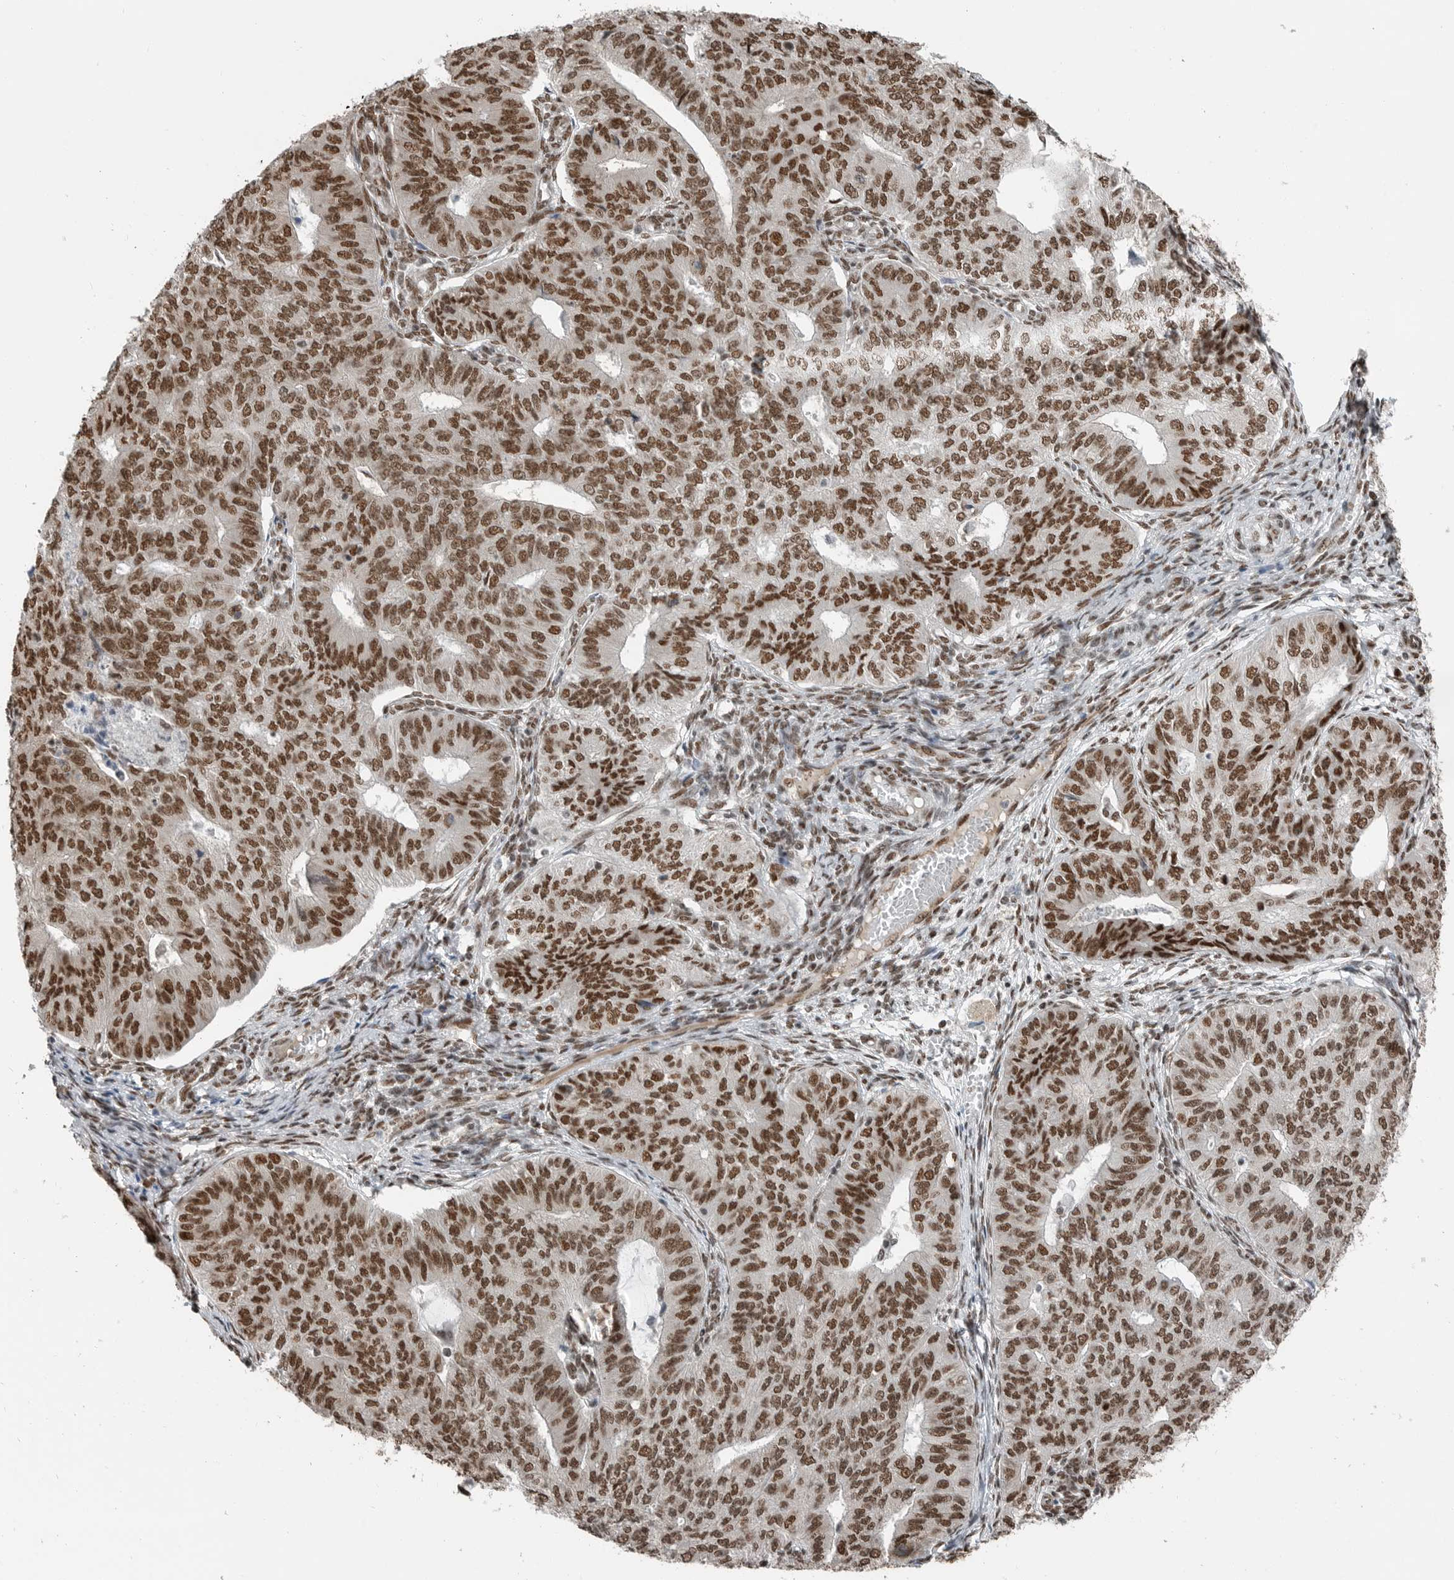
{"staining": {"intensity": "strong", "quantity": ">75%", "location": "nuclear"}, "tissue": "endometrial cancer", "cell_type": "Tumor cells", "image_type": "cancer", "snomed": [{"axis": "morphology", "description": "Adenocarcinoma, NOS"}, {"axis": "topography", "description": "Endometrium"}], "caption": "Endometrial adenocarcinoma stained with a brown dye displays strong nuclear positive staining in about >75% of tumor cells.", "gene": "BLZF1", "patient": {"sex": "female", "age": 32}}